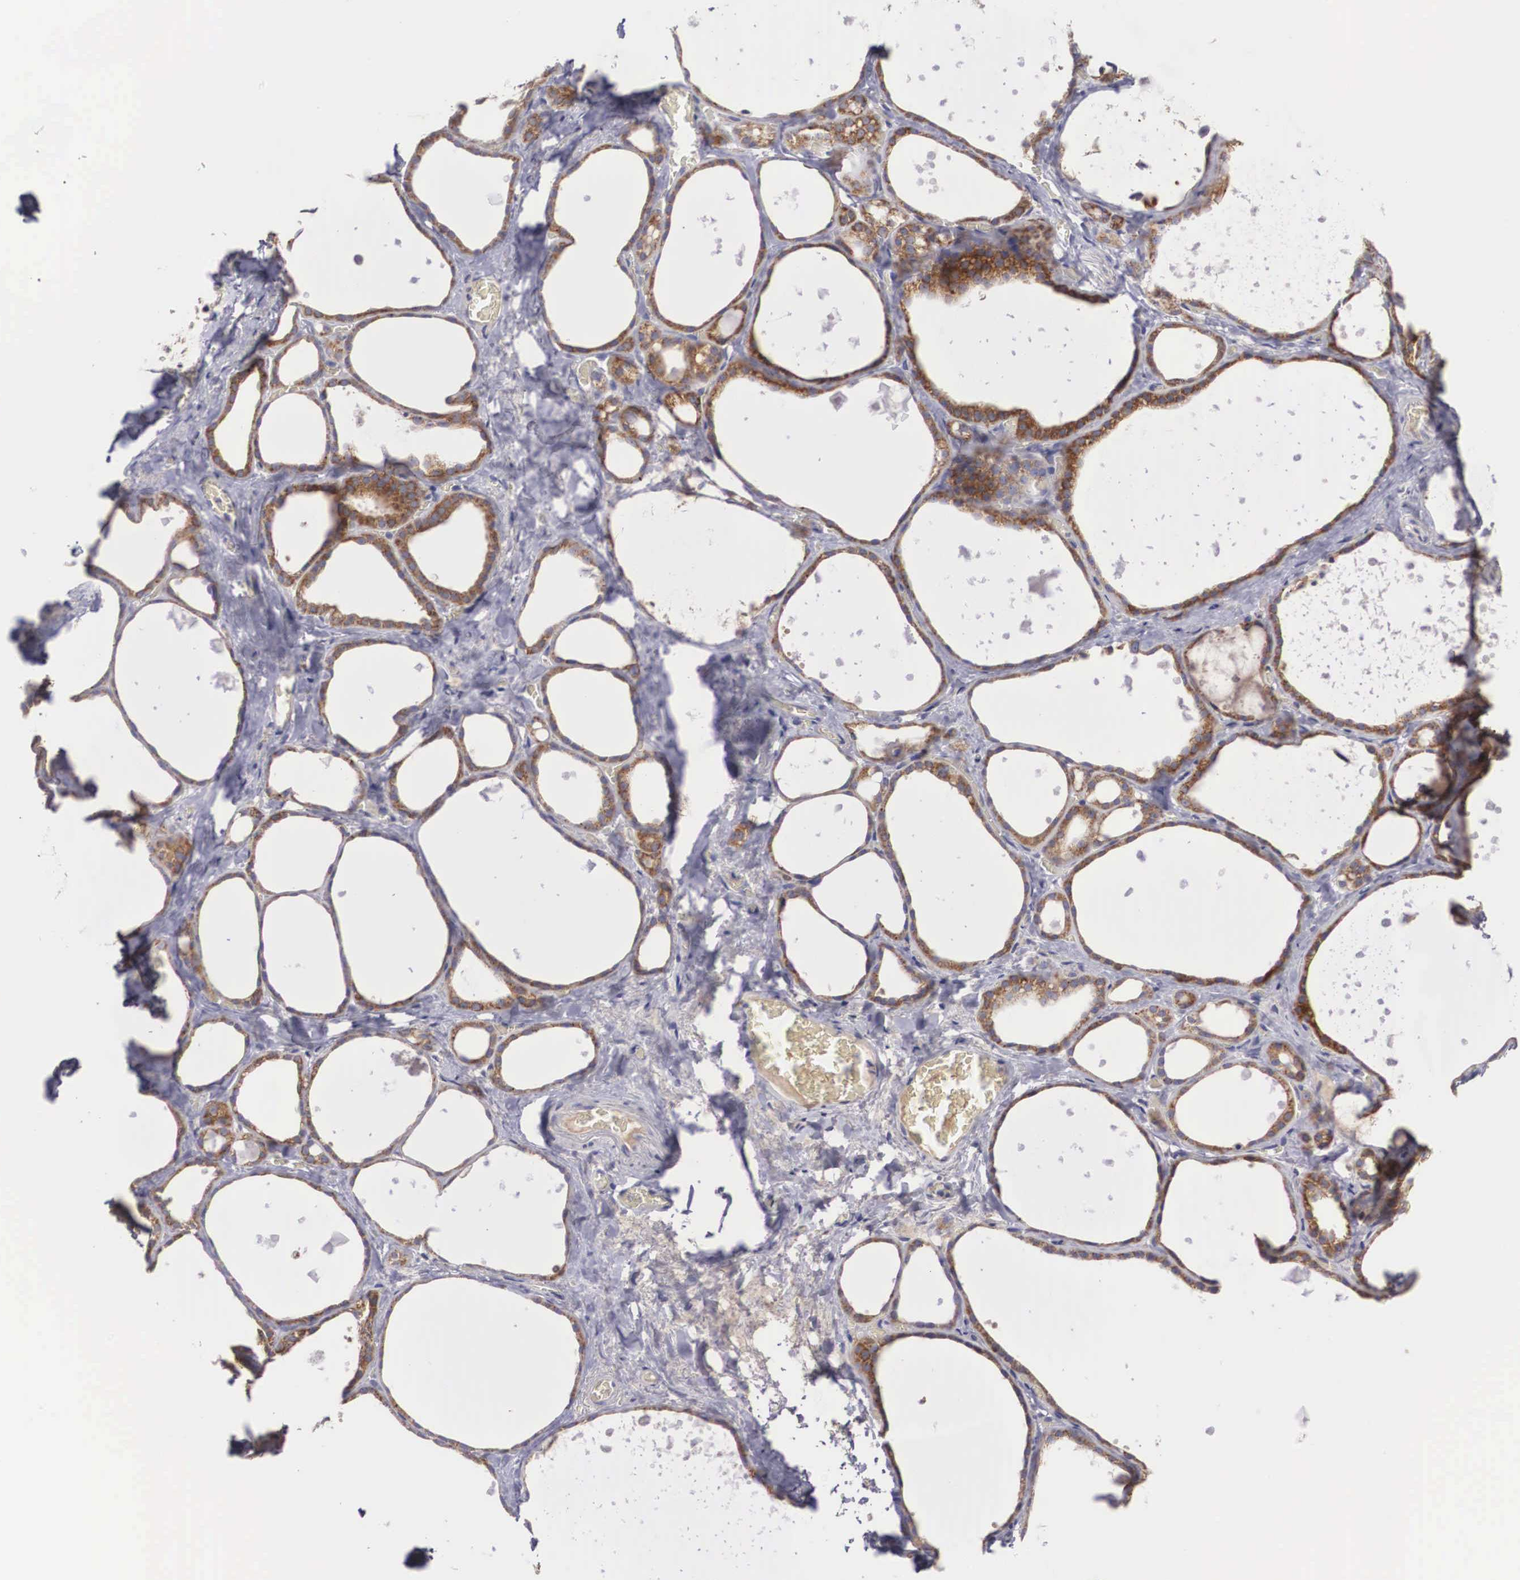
{"staining": {"intensity": "strong", "quantity": ">75%", "location": "cytoplasmic/membranous"}, "tissue": "thyroid gland", "cell_type": "Glandular cells", "image_type": "normal", "snomed": [{"axis": "morphology", "description": "Normal tissue, NOS"}, {"axis": "topography", "description": "Thyroid gland"}], "caption": "An immunohistochemistry (IHC) histopathology image of unremarkable tissue is shown. Protein staining in brown labels strong cytoplasmic/membranous positivity in thyroid gland within glandular cells. The staining was performed using DAB (3,3'-diaminobenzidine), with brown indicating positive protein expression. Nuclei are stained blue with hematoxylin.", "gene": "NREP", "patient": {"sex": "male", "age": 76}}